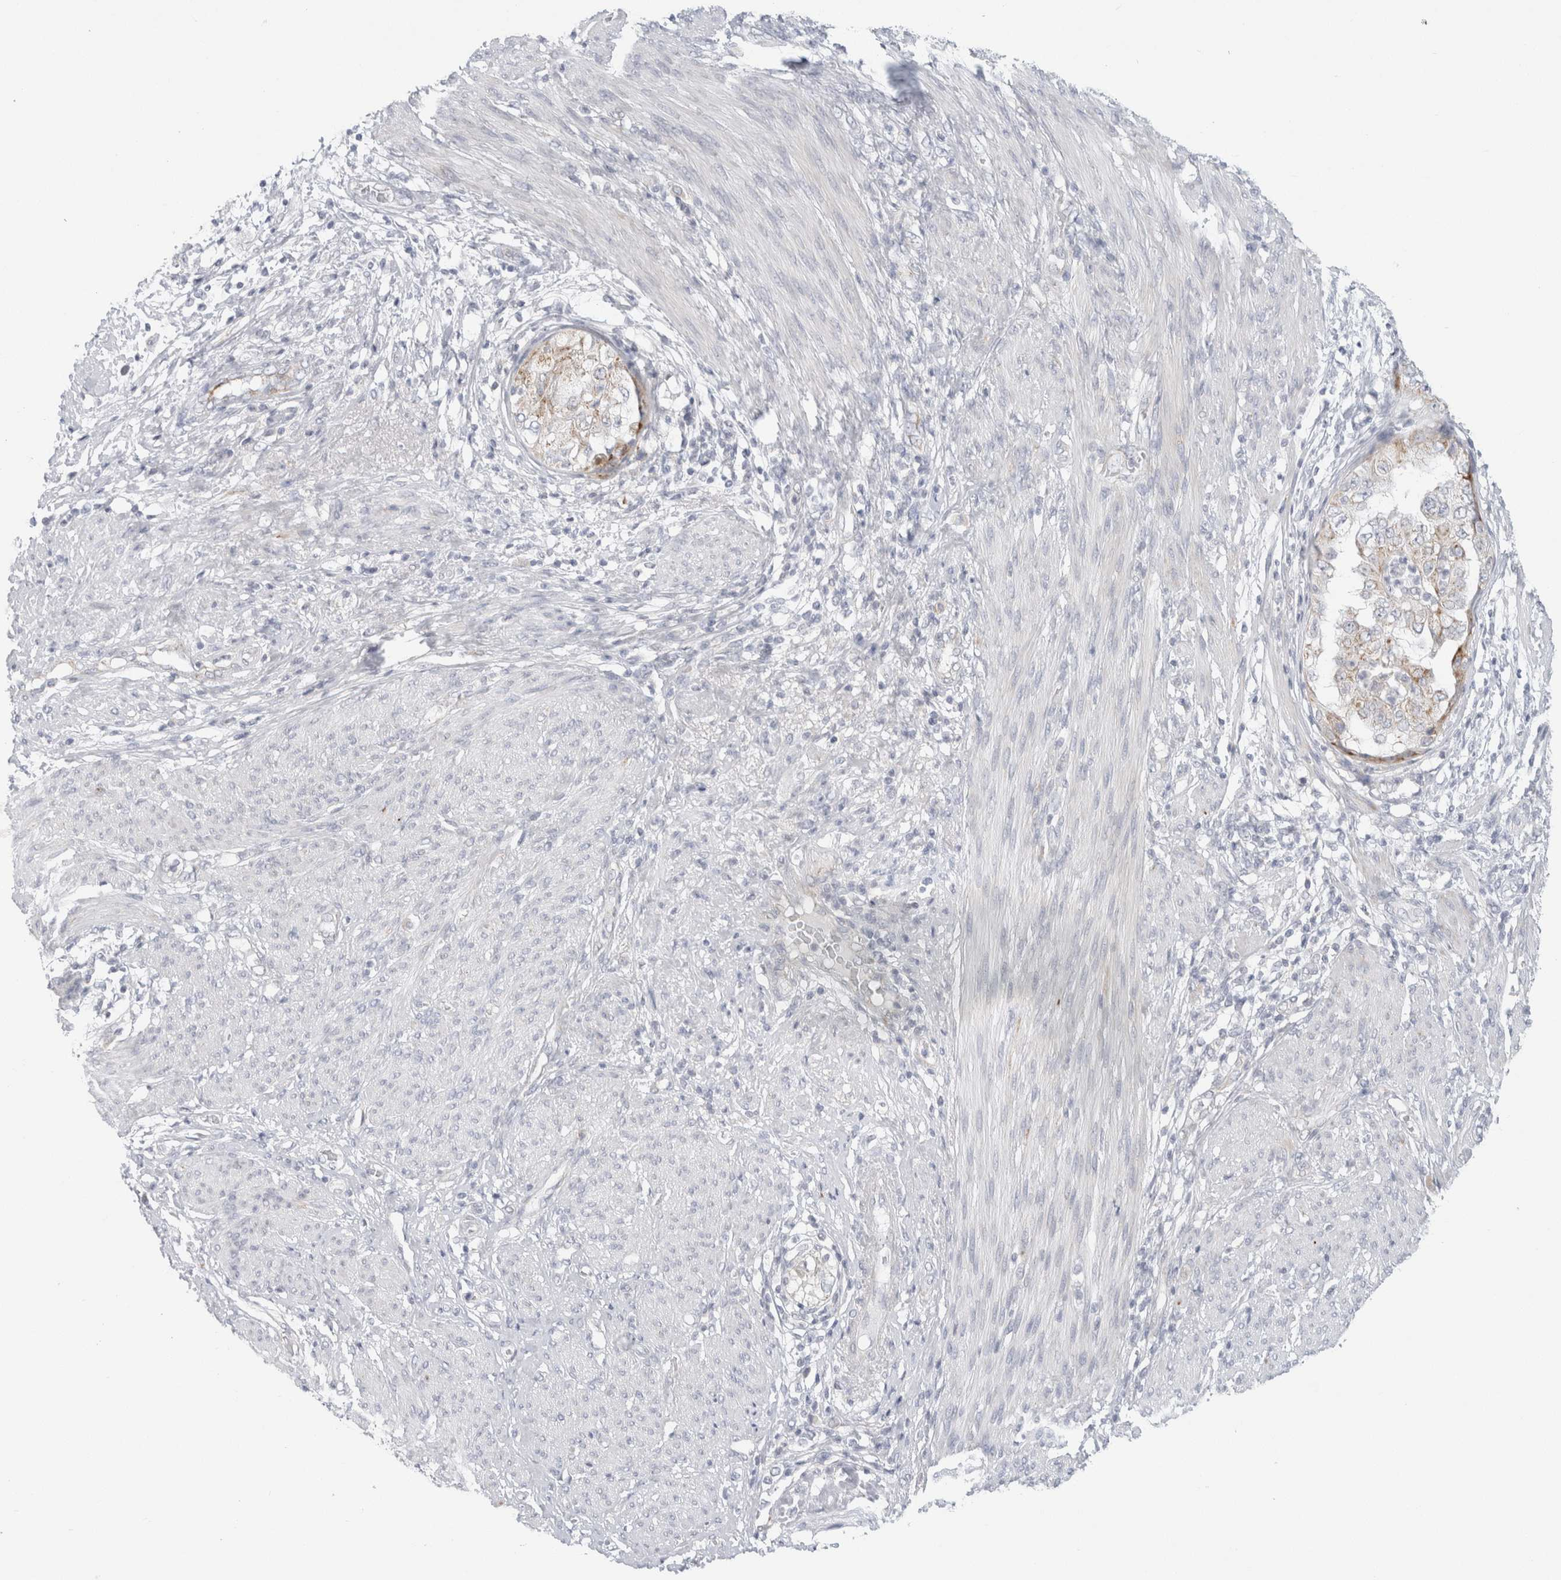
{"staining": {"intensity": "moderate", "quantity": "25%-75%", "location": "cytoplasmic/membranous"}, "tissue": "endometrial cancer", "cell_type": "Tumor cells", "image_type": "cancer", "snomed": [{"axis": "morphology", "description": "Adenocarcinoma, NOS"}, {"axis": "topography", "description": "Endometrium"}], "caption": "Protein expression by immunohistochemistry (IHC) shows moderate cytoplasmic/membranous staining in approximately 25%-75% of tumor cells in endometrial cancer (adenocarcinoma). (brown staining indicates protein expression, while blue staining denotes nuclei).", "gene": "FAHD1", "patient": {"sex": "female", "age": 85}}